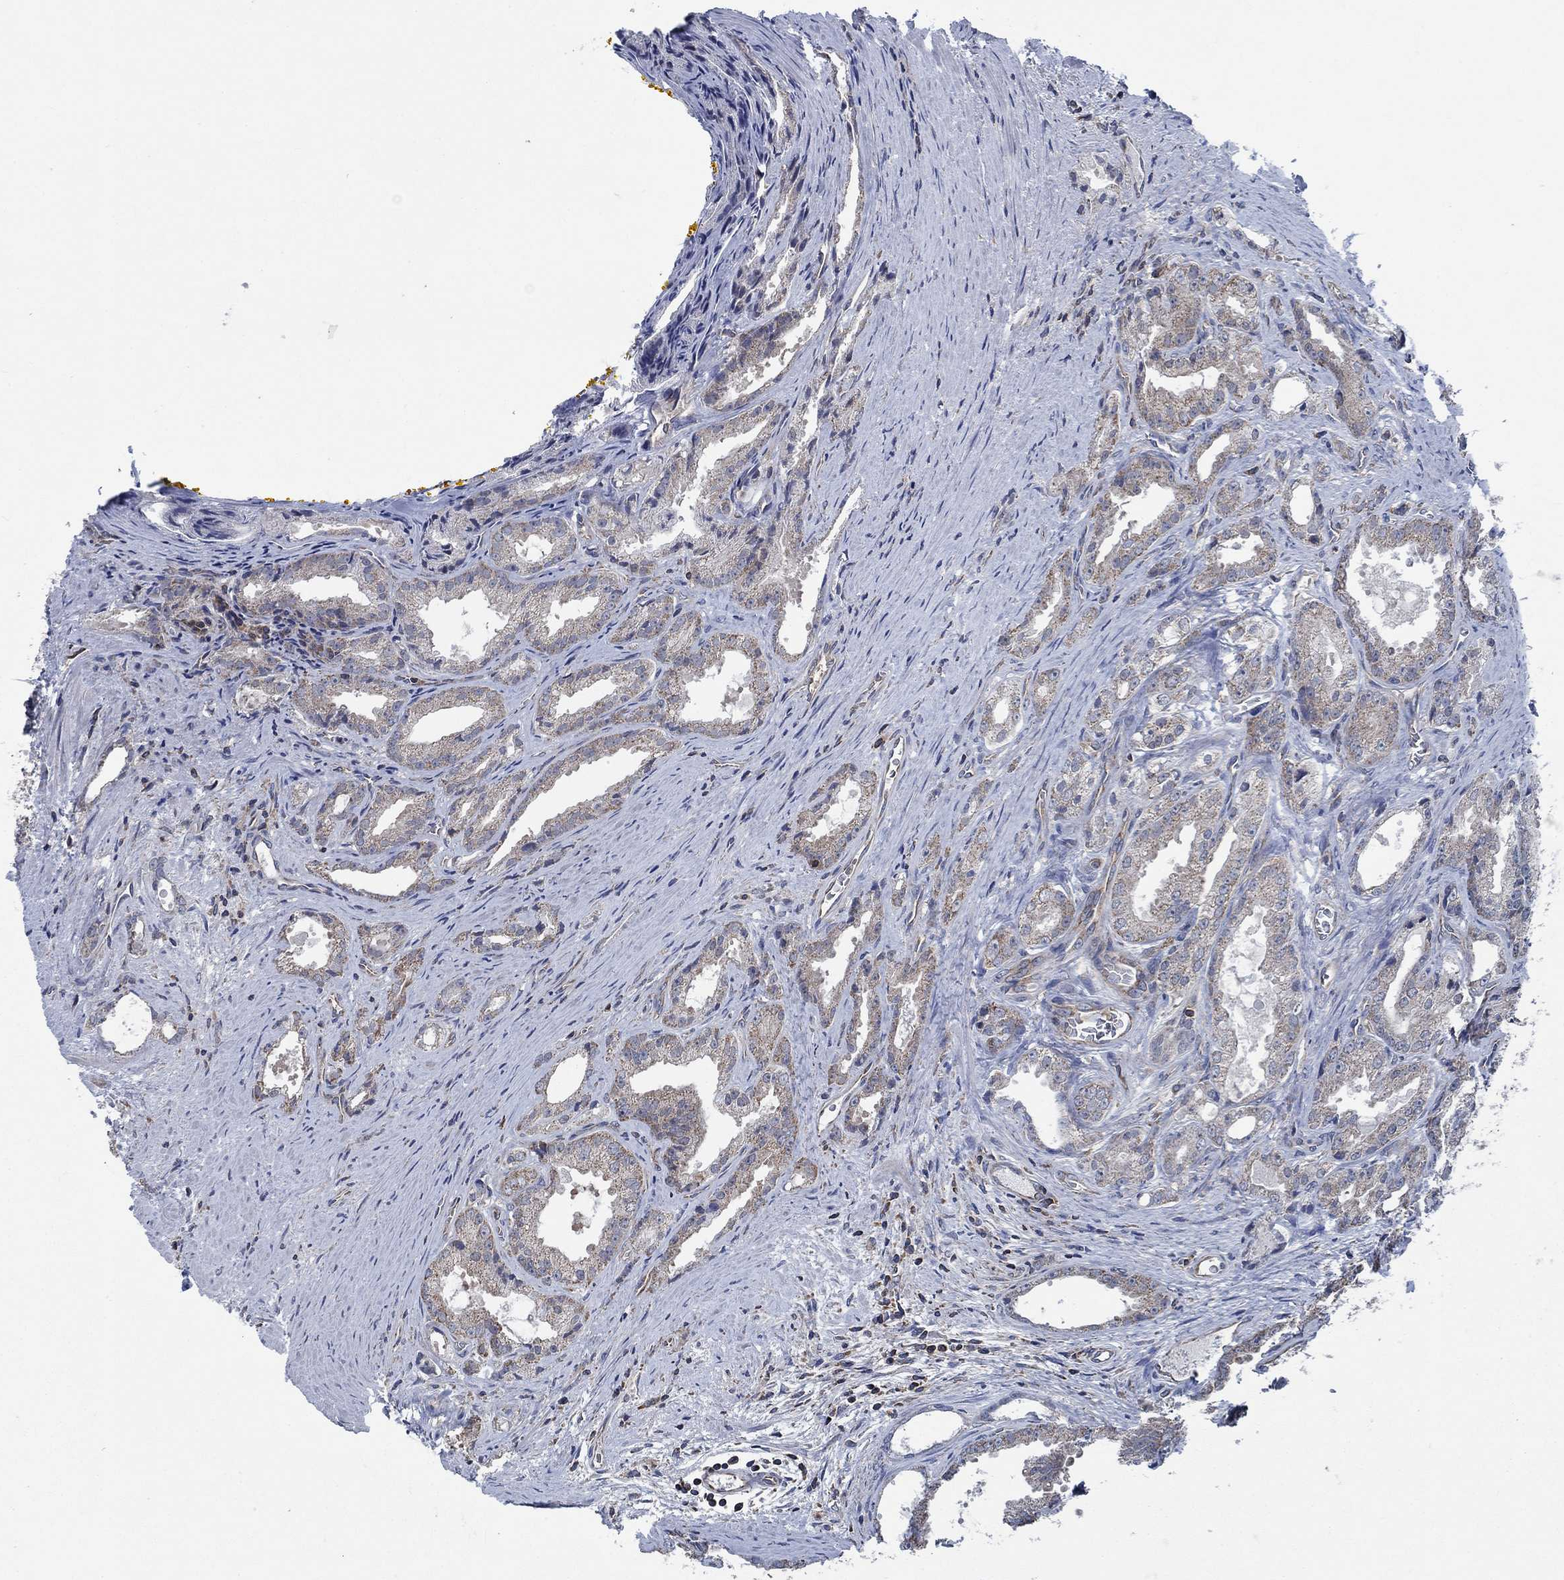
{"staining": {"intensity": "moderate", "quantity": "25%-75%", "location": "cytoplasmic/membranous"}, "tissue": "prostate cancer", "cell_type": "Tumor cells", "image_type": "cancer", "snomed": [{"axis": "morphology", "description": "Adenocarcinoma, NOS"}, {"axis": "morphology", "description": "Adenocarcinoma, High grade"}, {"axis": "topography", "description": "Prostate"}], "caption": "Moderate cytoplasmic/membranous expression for a protein is present in approximately 25%-75% of tumor cells of adenocarcinoma (prostate) using immunohistochemistry (IHC).", "gene": "STXBP6", "patient": {"sex": "male", "age": 70}}